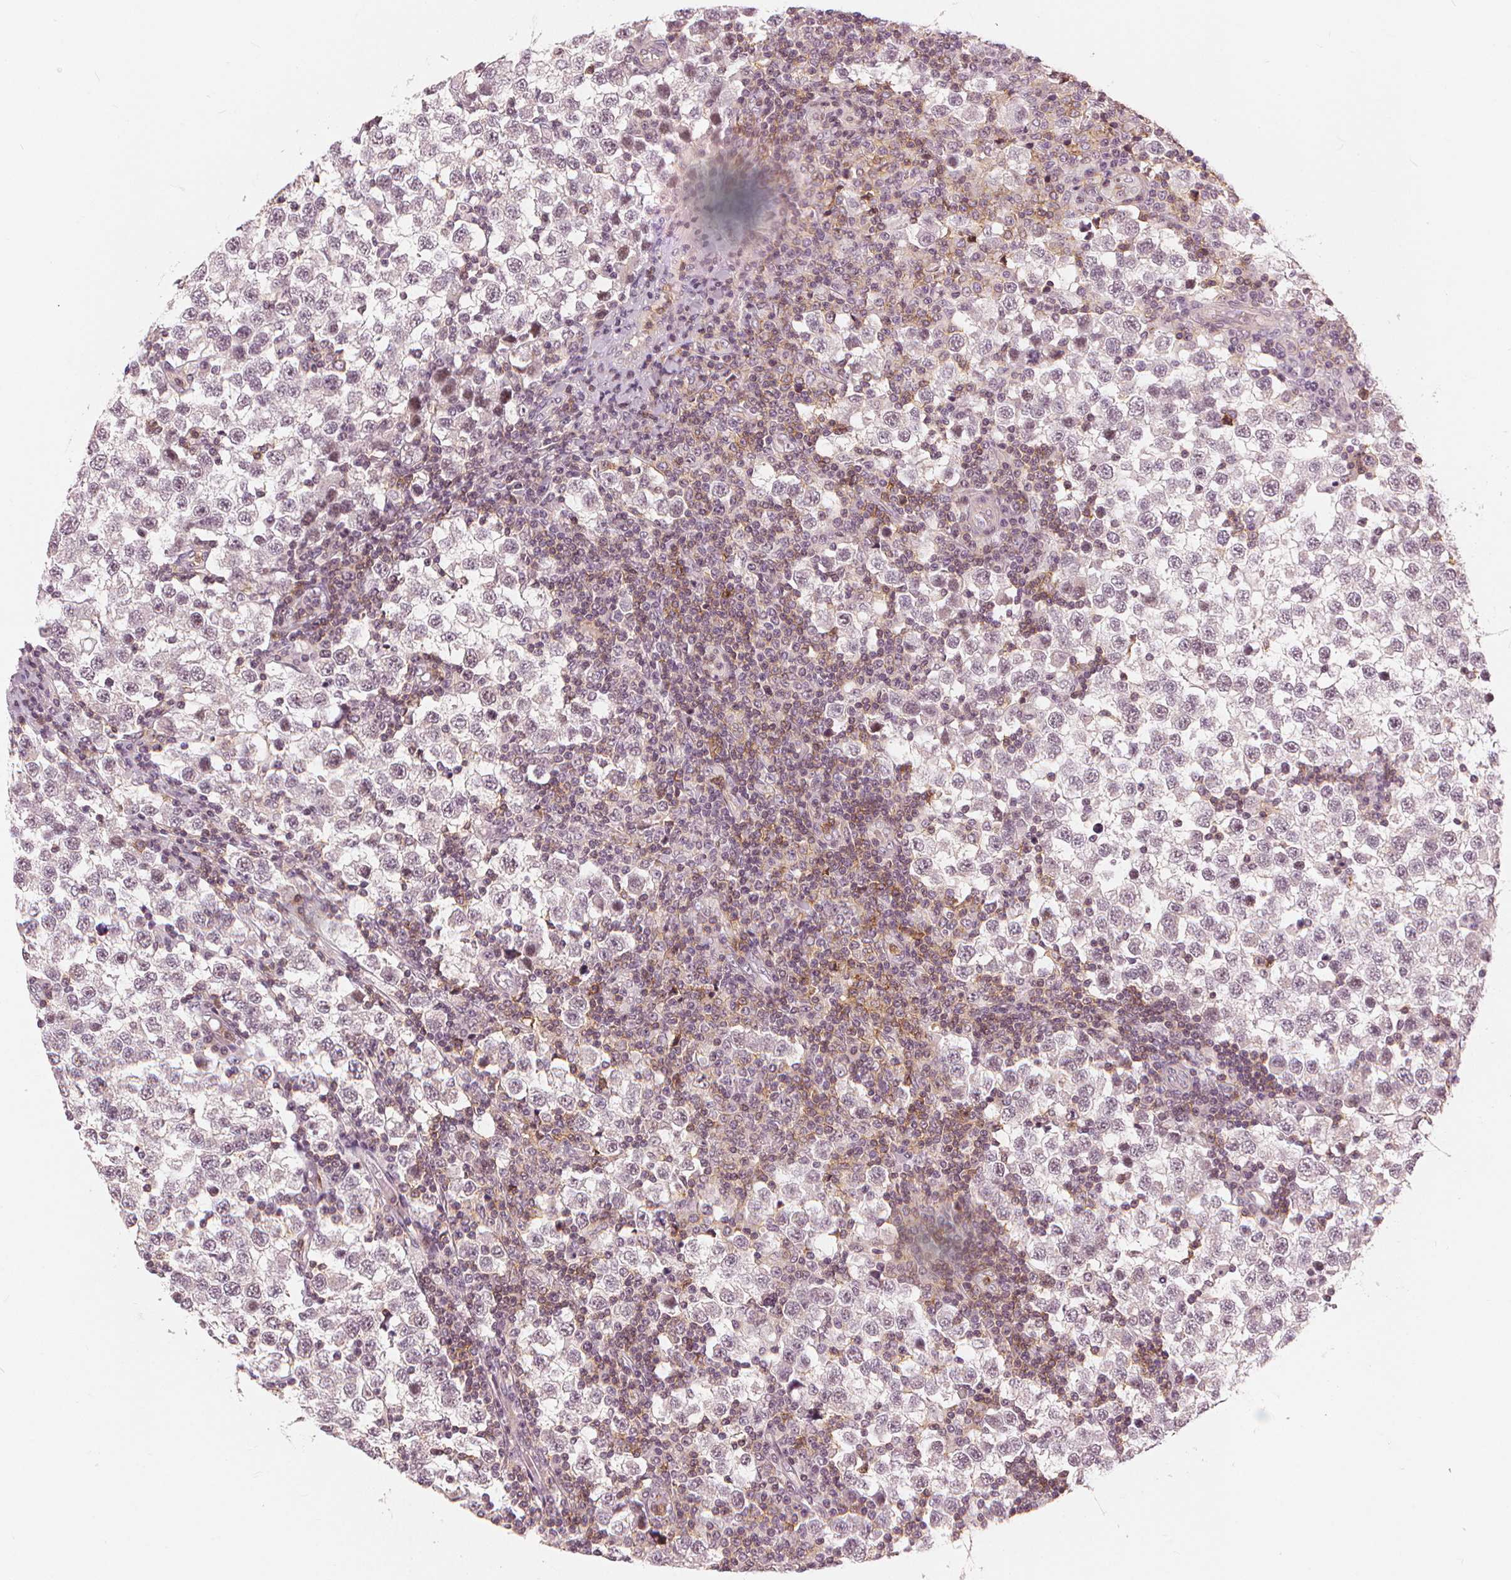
{"staining": {"intensity": "negative", "quantity": "none", "location": "none"}, "tissue": "testis cancer", "cell_type": "Tumor cells", "image_type": "cancer", "snomed": [{"axis": "morphology", "description": "Seminoma, NOS"}, {"axis": "topography", "description": "Testis"}], "caption": "Human testis seminoma stained for a protein using immunohistochemistry displays no staining in tumor cells.", "gene": "SLC34A1", "patient": {"sex": "male", "age": 34}}